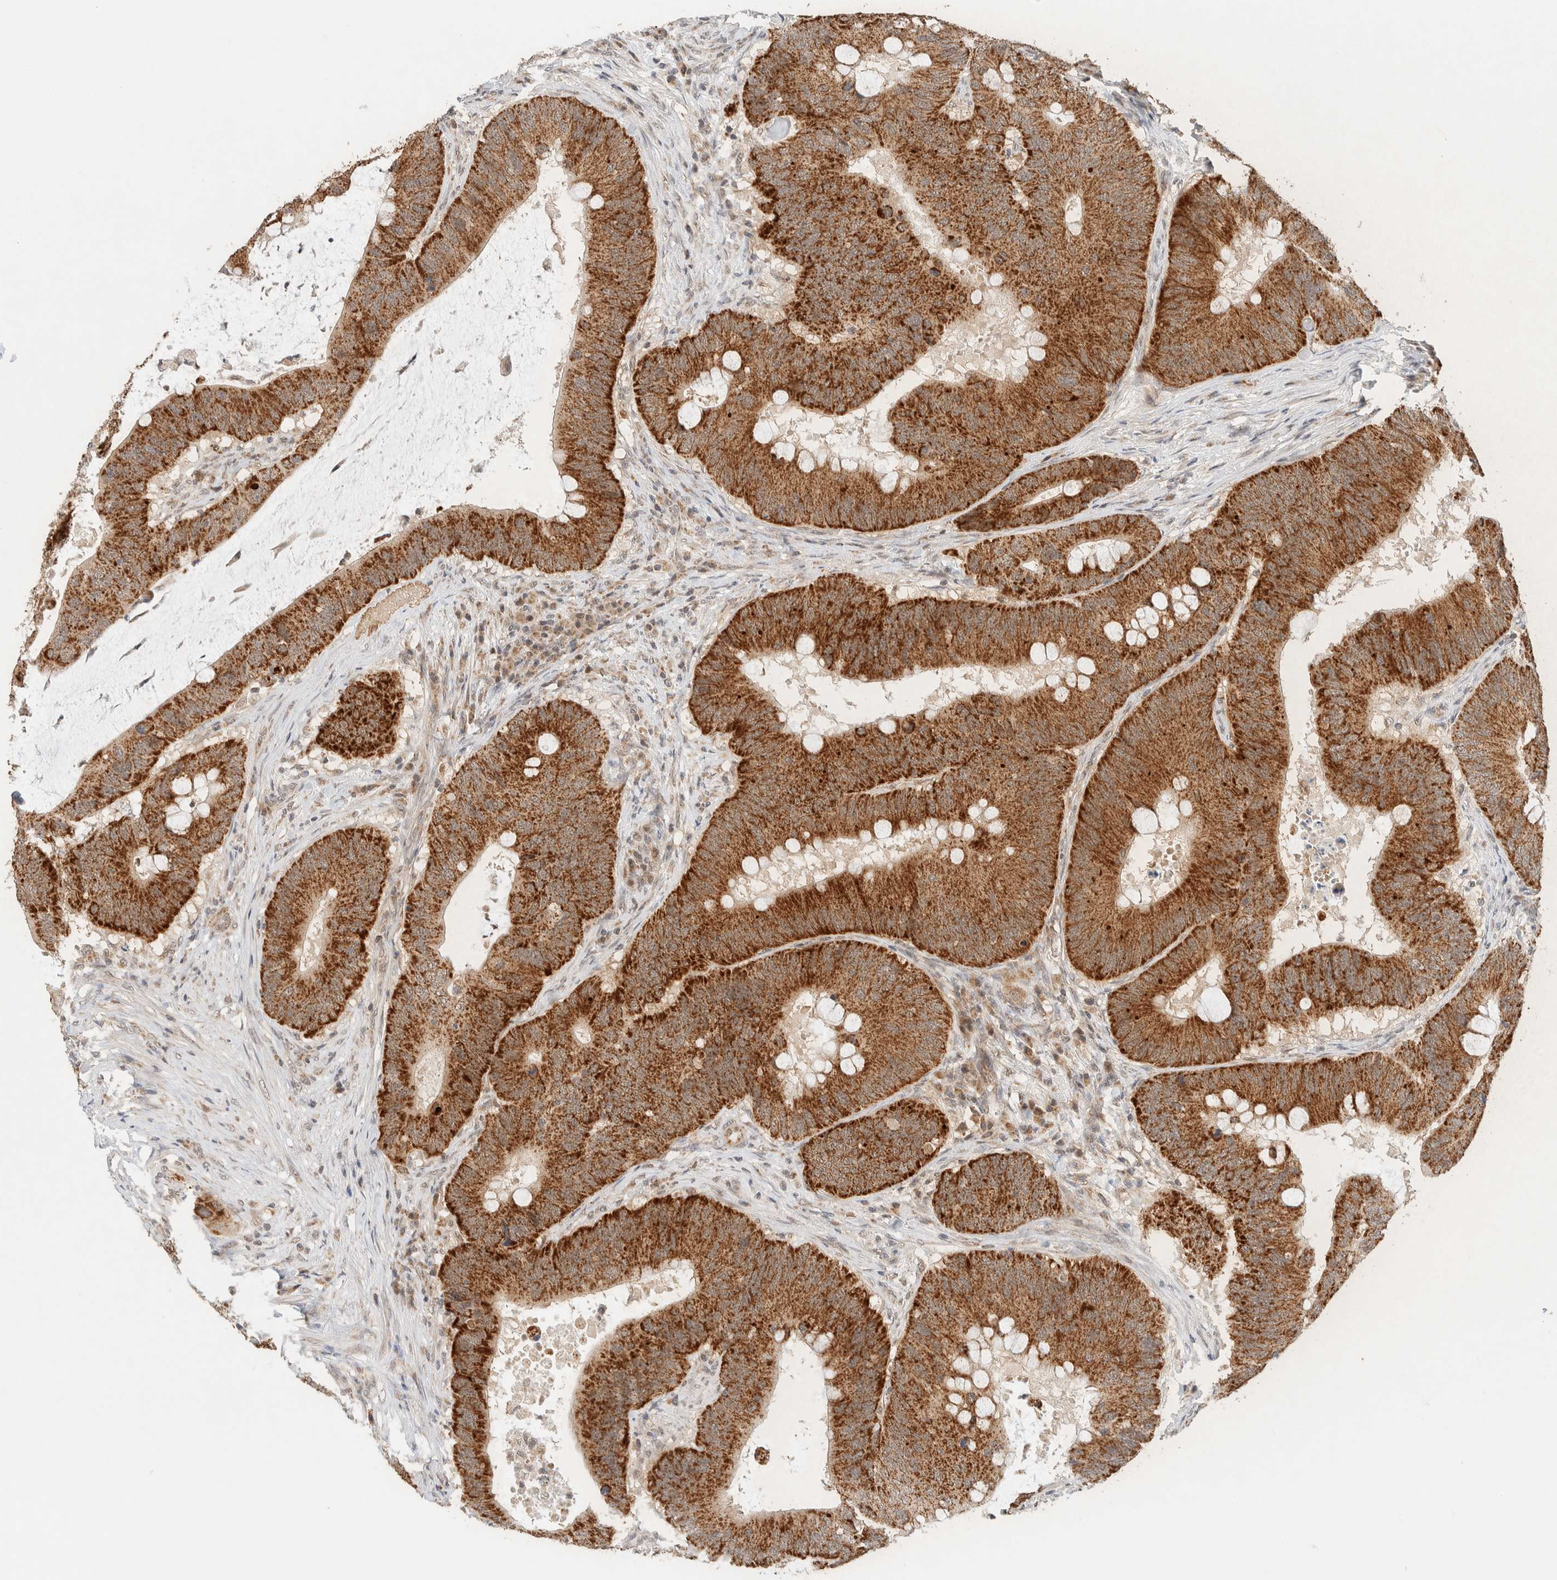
{"staining": {"intensity": "strong", "quantity": ">75%", "location": "cytoplasmic/membranous"}, "tissue": "colorectal cancer", "cell_type": "Tumor cells", "image_type": "cancer", "snomed": [{"axis": "morphology", "description": "Adenocarcinoma, NOS"}, {"axis": "topography", "description": "Colon"}], "caption": "A brown stain shows strong cytoplasmic/membranous positivity of a protein in human colorectal adenocarcinoma tumor cells. (Brightfield microscopy of DAB IHC at high magnification).", "gene": "MRPL41", "patient": {"sex": "male", "age": 71}}